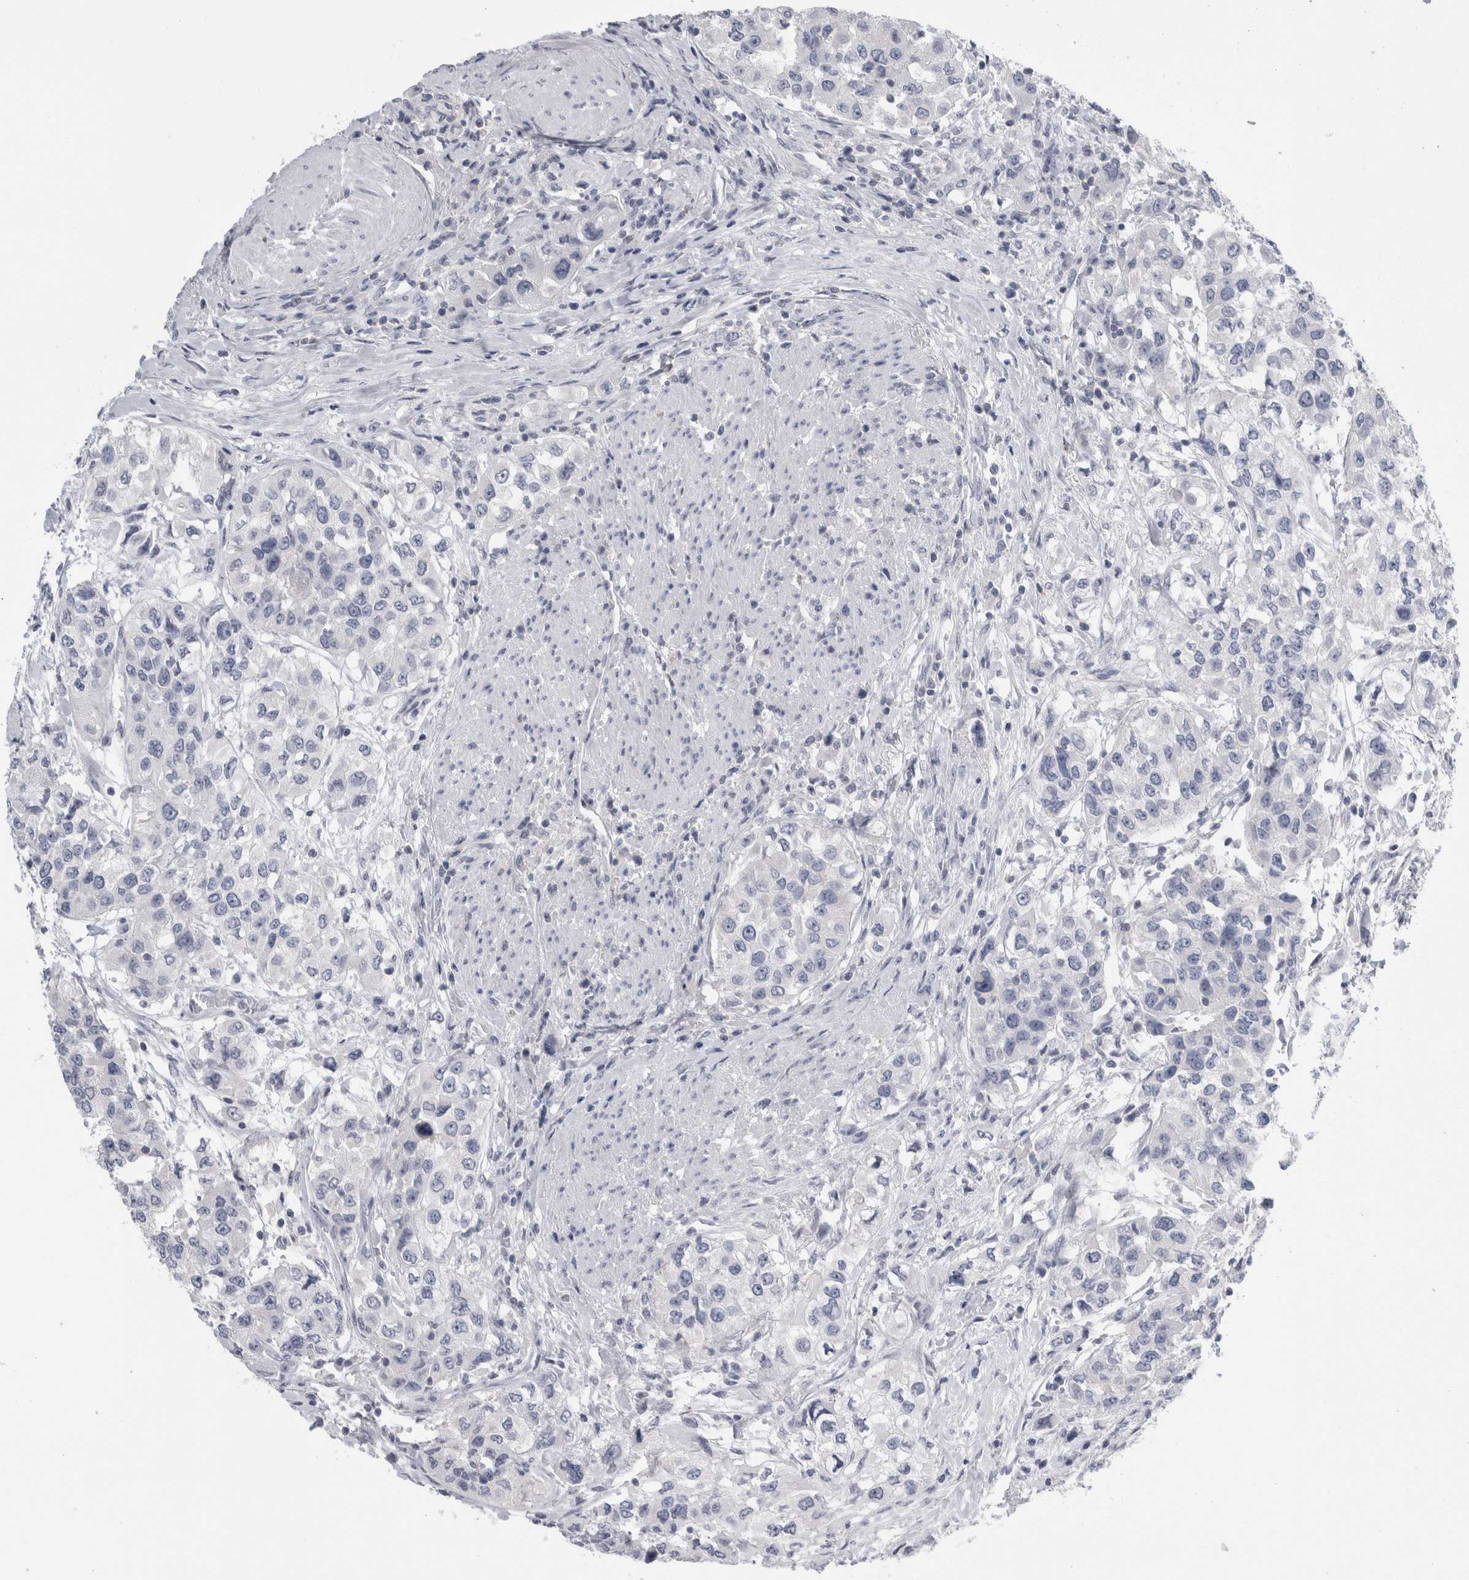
{"staining": {"intensity": "negative", "quantity": "none", "location": "none"}, "tissue": "urothelial cancer", "cell_type": "Tumor cells", "image_type": "cancer", "snomed": [{"axis": "morphology", "description": "Urothelial carcinoma, High grade"}, {"axis": "topography", "description": "Urinary bladder"}], "caption": "The IHC micrograph has no significant staining in tumor cells of urothelial cancer tissue. (Brightfield microscopy of DAB (3,3'-diaminobenzidine) immunohistochemistry (IHC) at high magnification).", "gene": "ANKFY1", "patient": {"sex": "female", "age": 80}}